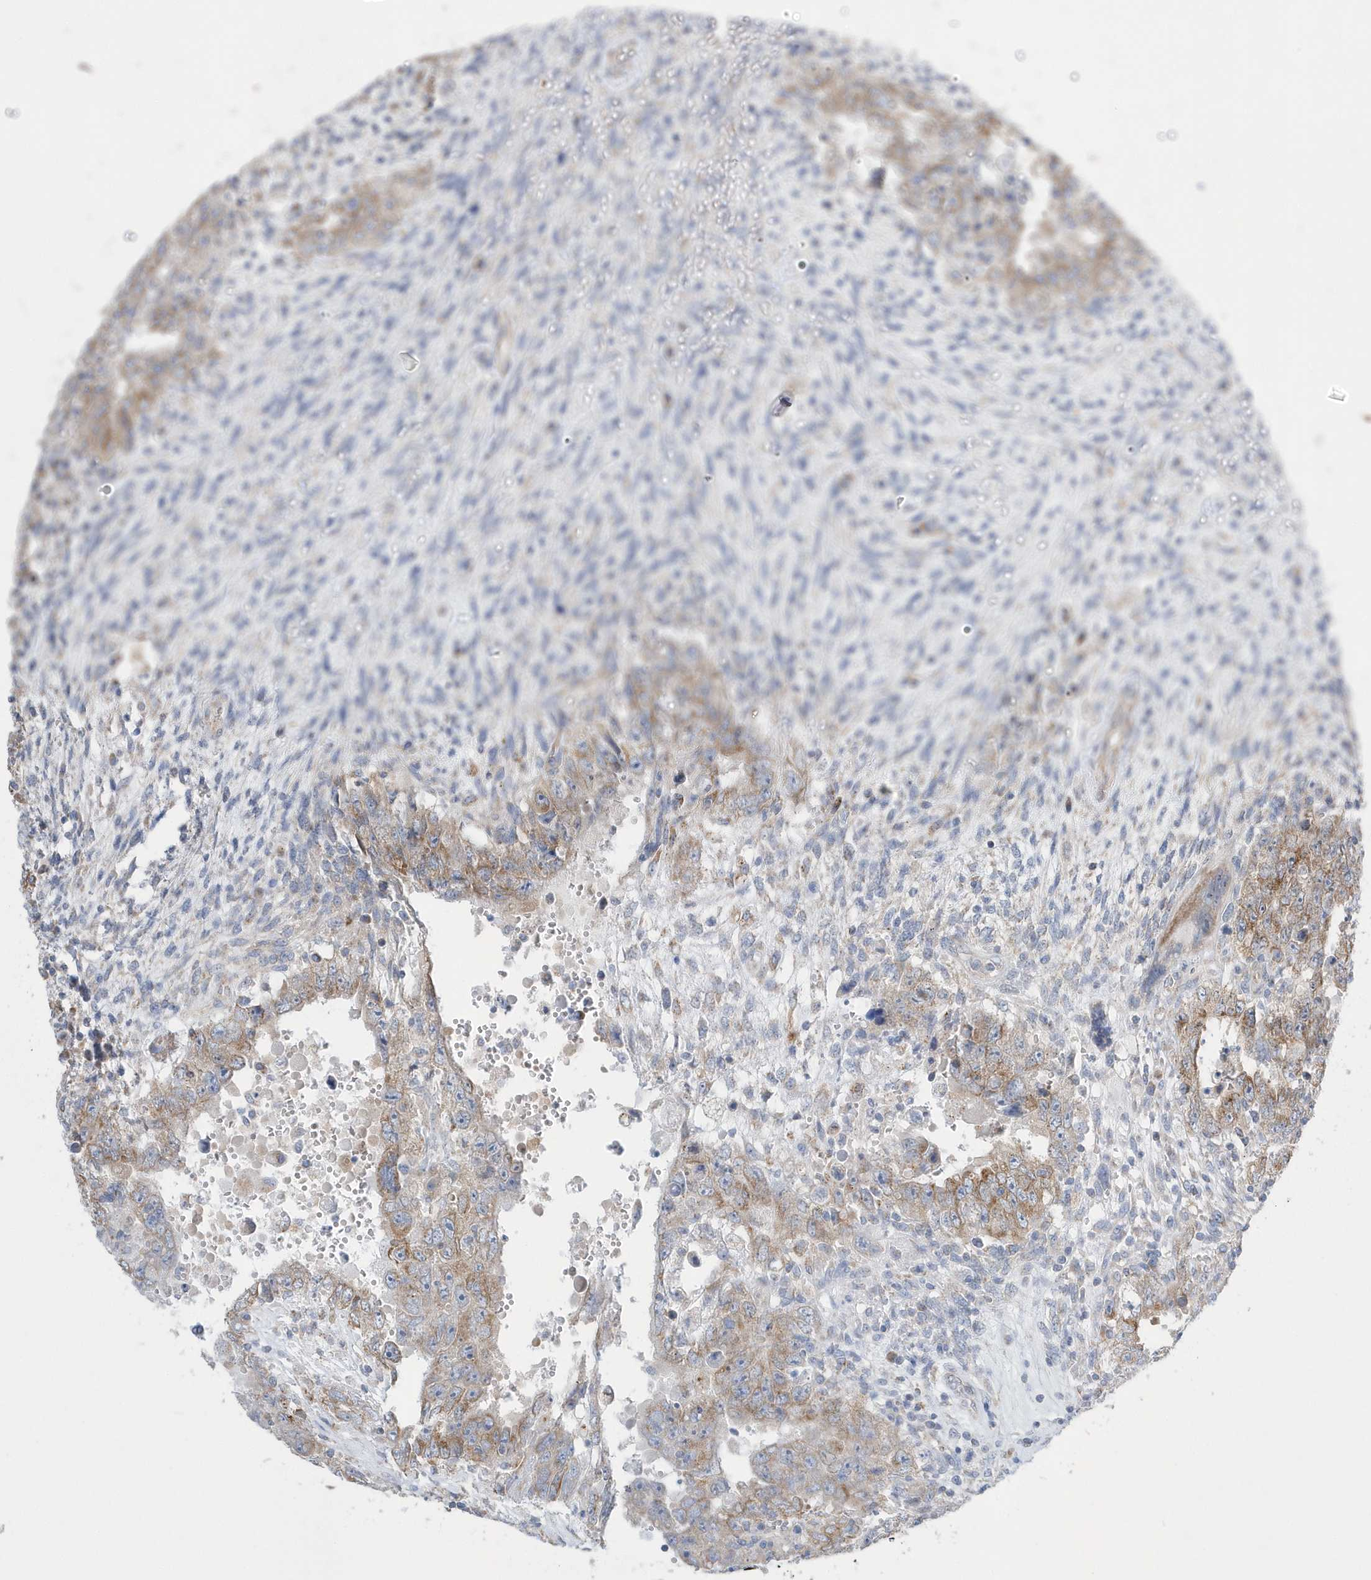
{"staining": {"intensity": "moderate", "quantity": ">75%", "location": "cytoplasmic/membranous"}, "tissue": "testis cancer", "cell_type": "Tumor cells", "image_type": "cancer", "snomed": [{"axis": "morphology", "description": "Carcinoma, Embryonal, NOS"}, {"axis": "topography", "description": "Testis"}], "caption": "The image demonstrates a brown stain indicating the presence of a protein in the cytoplasmic/membranous of tumor cells in testis cancer (embryonal carcinoma).", "gene": "SPATA5", "patient": {"sex": "male", "age": 26}}